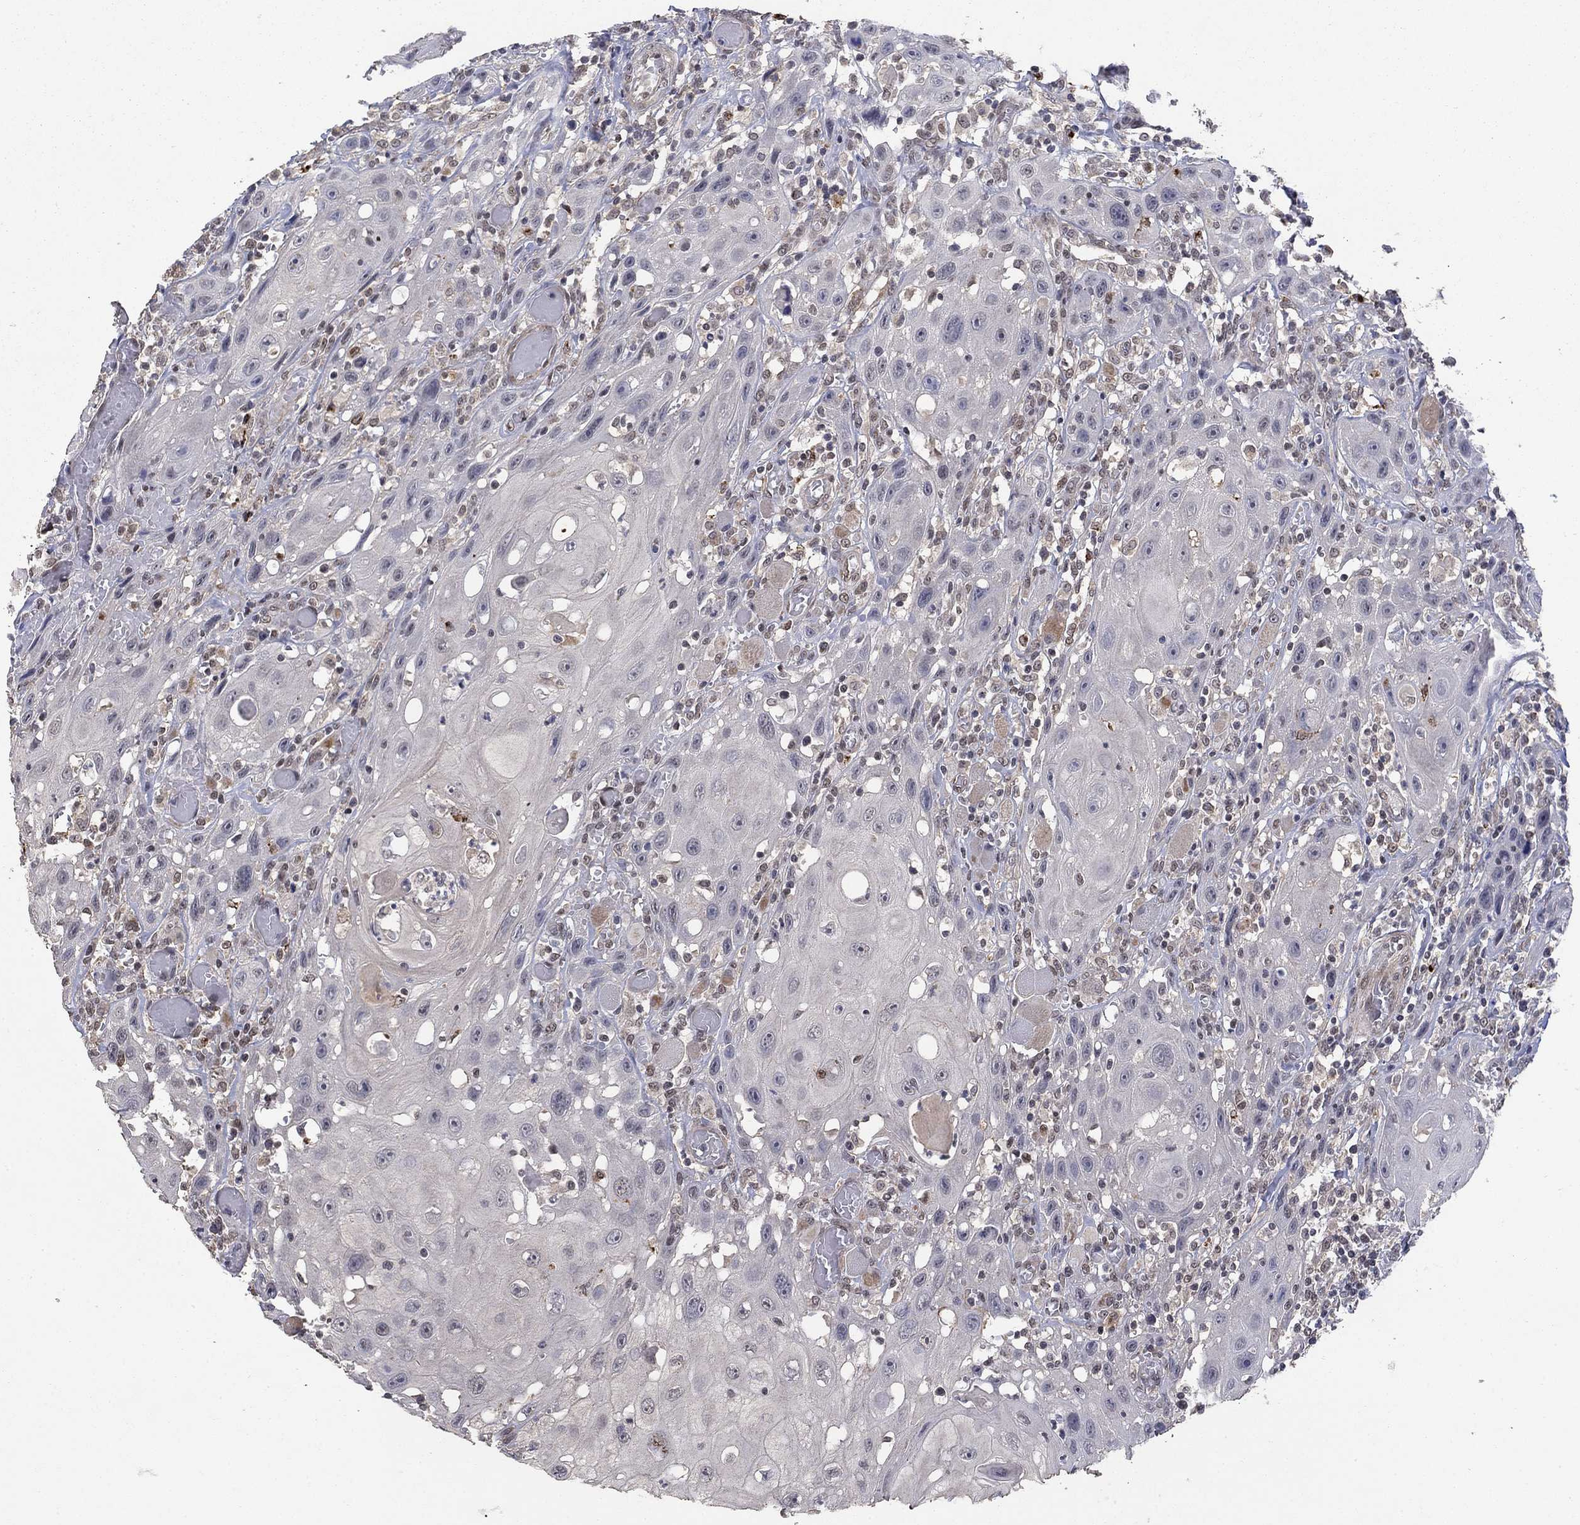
{"staining": {"intensity": "negative", "quantity": "none", "location": "none"}, "tissue": "head and neck cancer", "cell_type": "Tumor cells", "image_type": "cancer", "snomed": [{"axis": "morphology", "description": "Normal tissue, NOS"}, {"axis": "morphology", "description": "Squamous cell carcinoma, NOS"}, {"axis": "topography", "description": "Oral tissue"}, {"axis": "topography", "description": "Head-Neck"}], "caption": "Tumor cells are negative for brown protein staining in head and neck cancer (squamous cell carcinoma).", "gene": "GRIA3", "patient": {"sex": "male", "age": 71}}